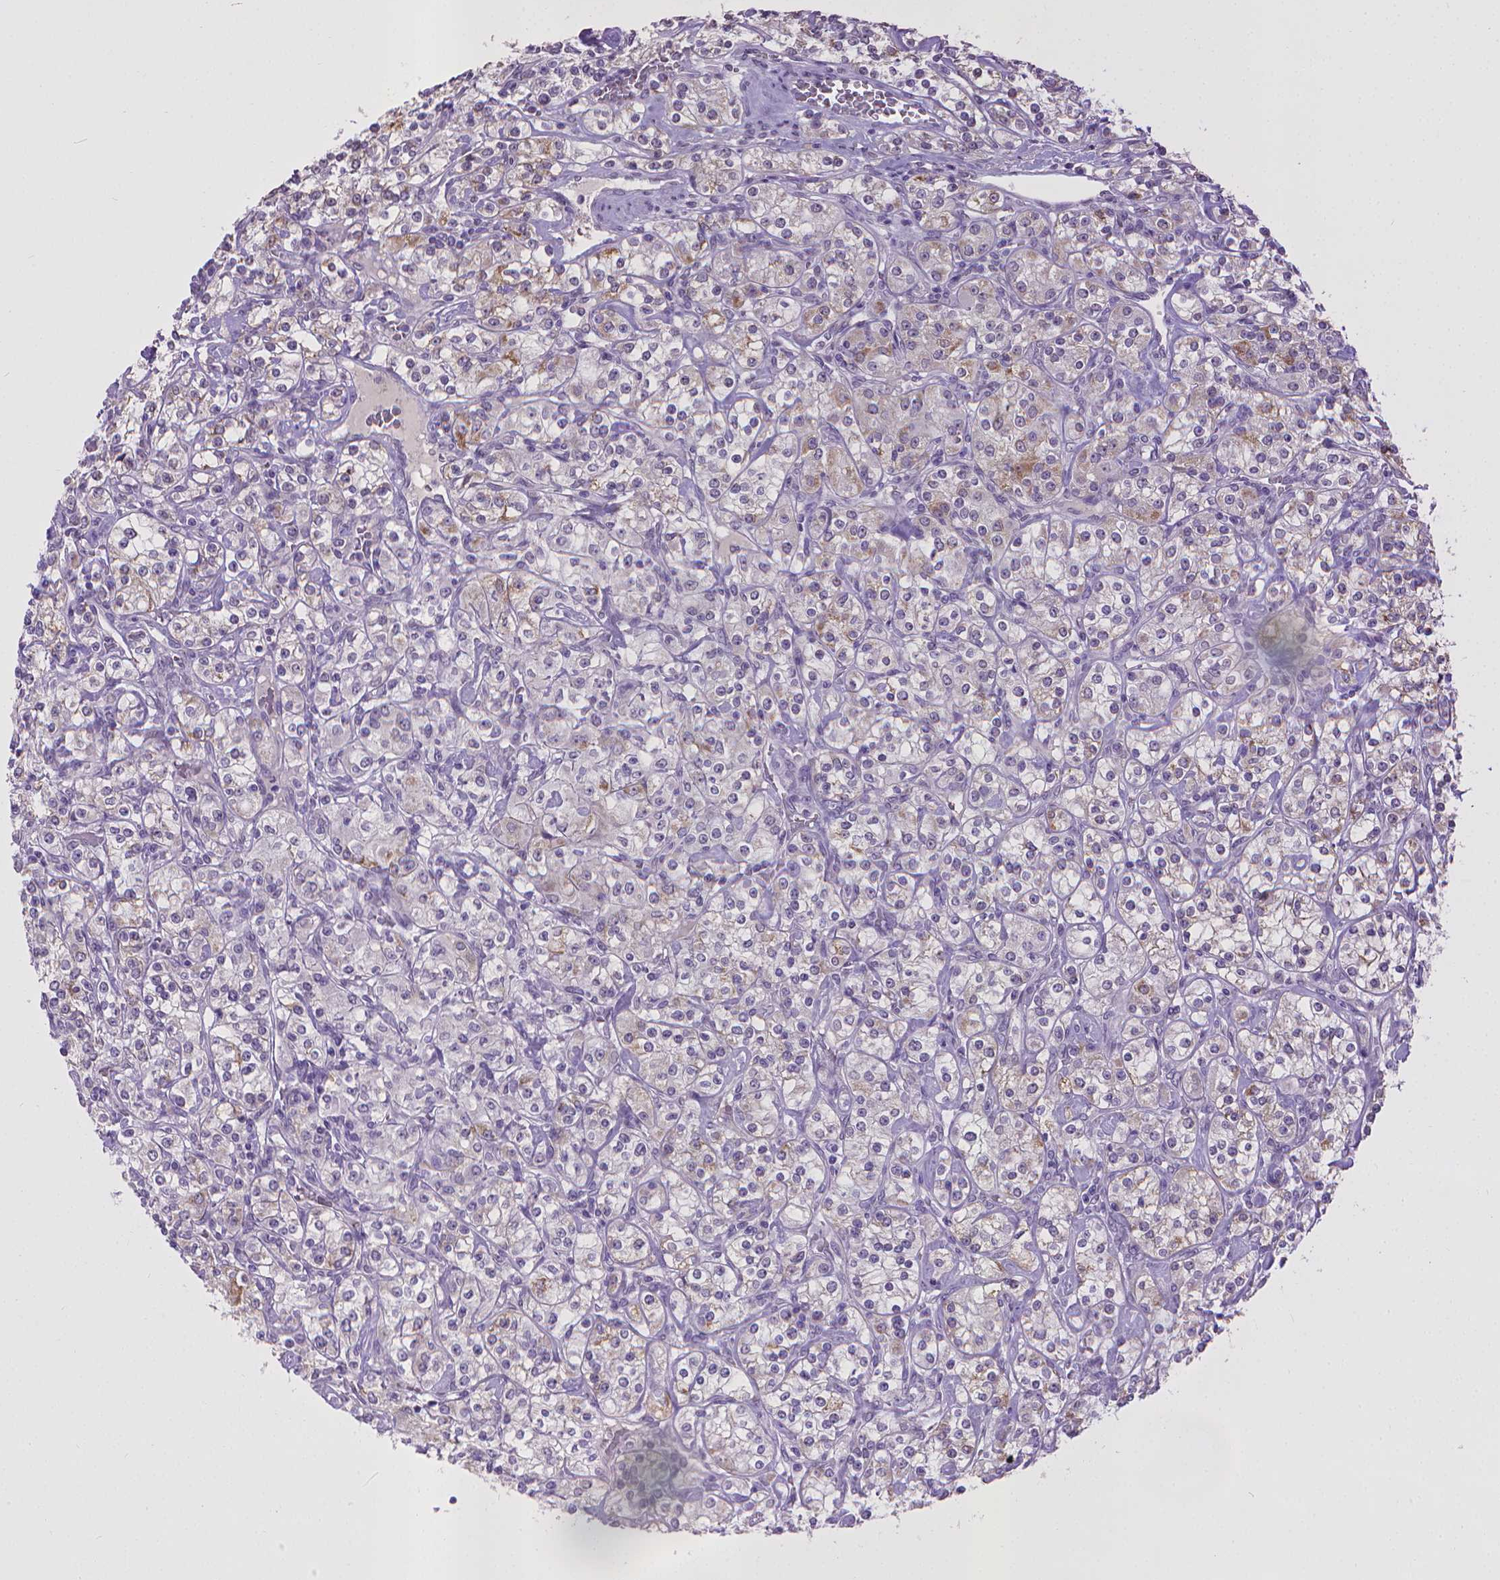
{"staining": {"intensity": "weak", "quantity": "<25%", "location": "cytoplasmic/membranous"}, "tissue": "renal cancer", "cell_type": "Tumor cells", "image_type": "cancer", "snomed": [{"axis": "morphology", "description": "Adenocarcinoma, NOS"}, {"axis": "topography", "description": "Kidney"}], "caption": "This is a image of IHC staining of renal cancer, which shows no positivity in tumor cells.", "gene": "KMO", "patient": {"sex": "male", "age": 77}}